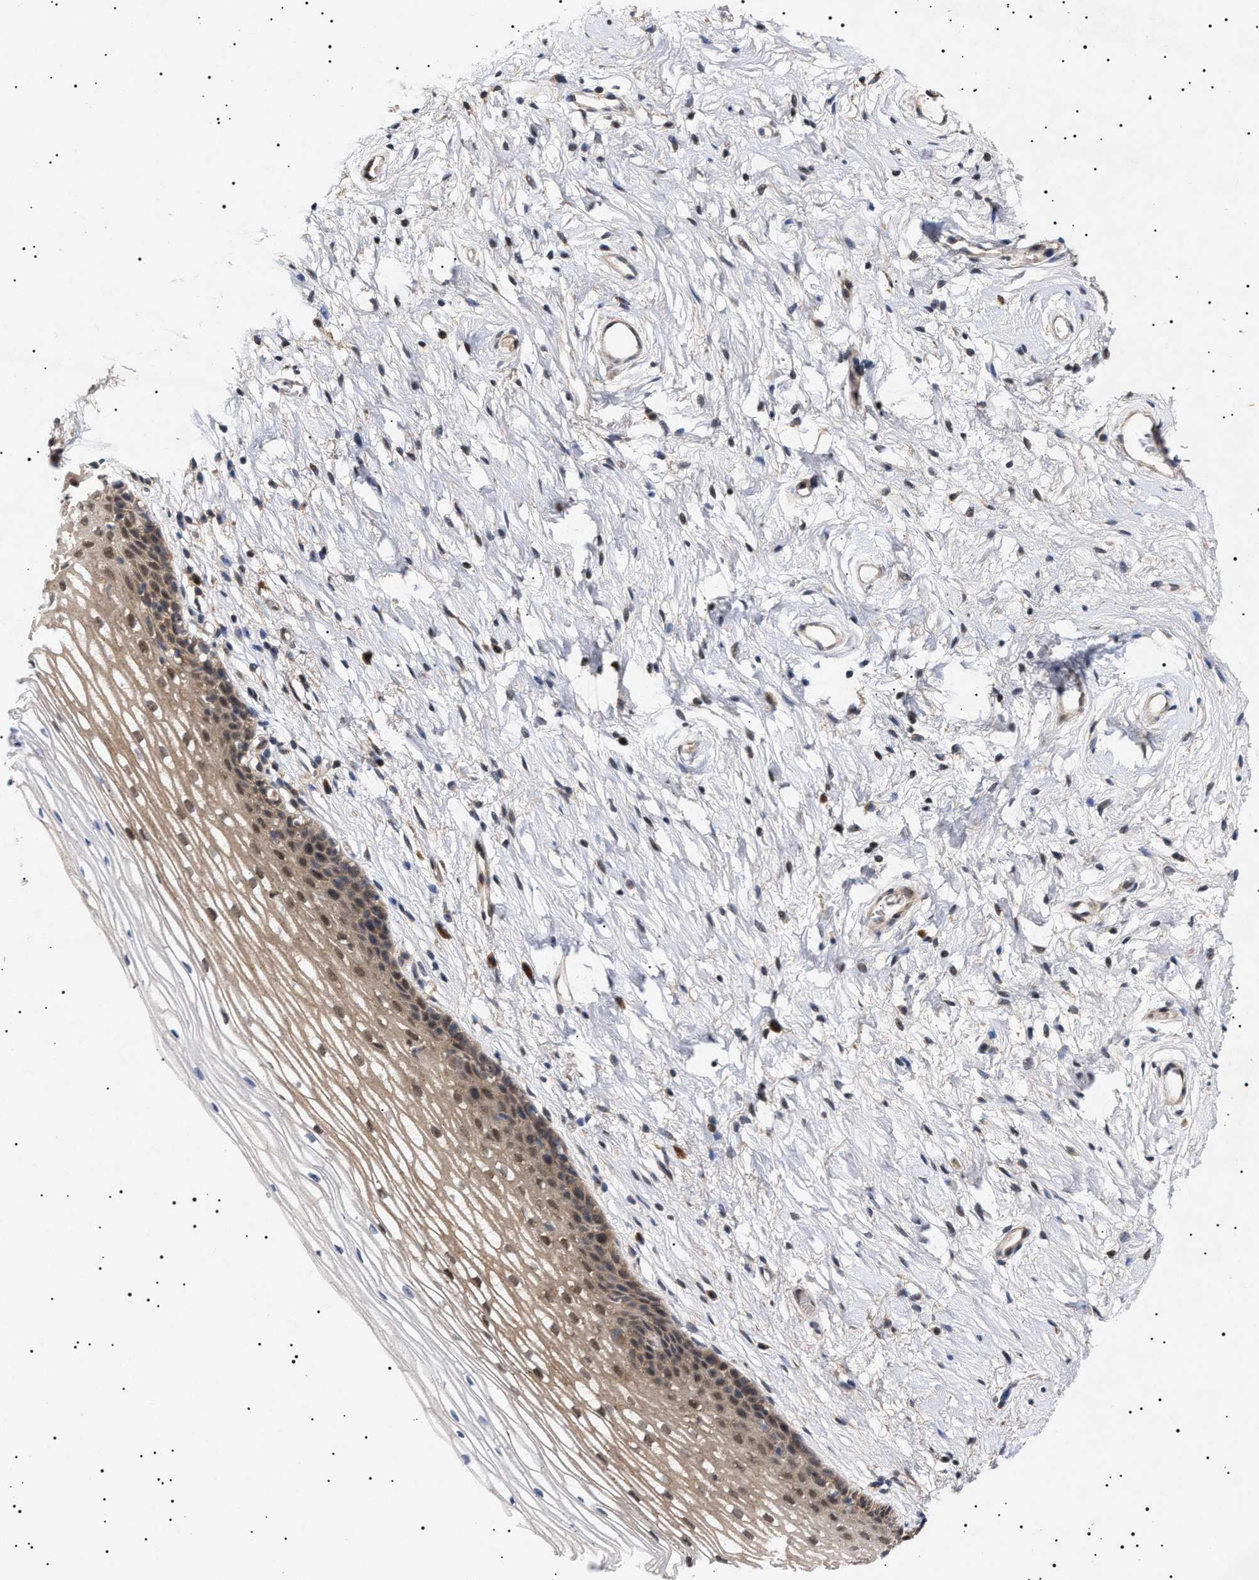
{"staining": {"intensity": "weak", "quantity": ">75%", "location": "cytoplasmic/membranous,nuclear"}, "tissue": "cervix", "cell_type": "Squamous epithelial cells", "image_type": "normal", "snomed": [{"axis": "morphology", "description": "Normal tissue, NOS"}, {"axis": "topography", "description": "Cervix"}], "caption": "Immunohistochemical staining of benign cervix displays >75% levels of weak cytoplasmic/membranous,nuclear protein expression in approximately >75% of squamous epithelial cells.", "gene": "NPLOC4", "patient": {"sex": "female", "age": 77}}